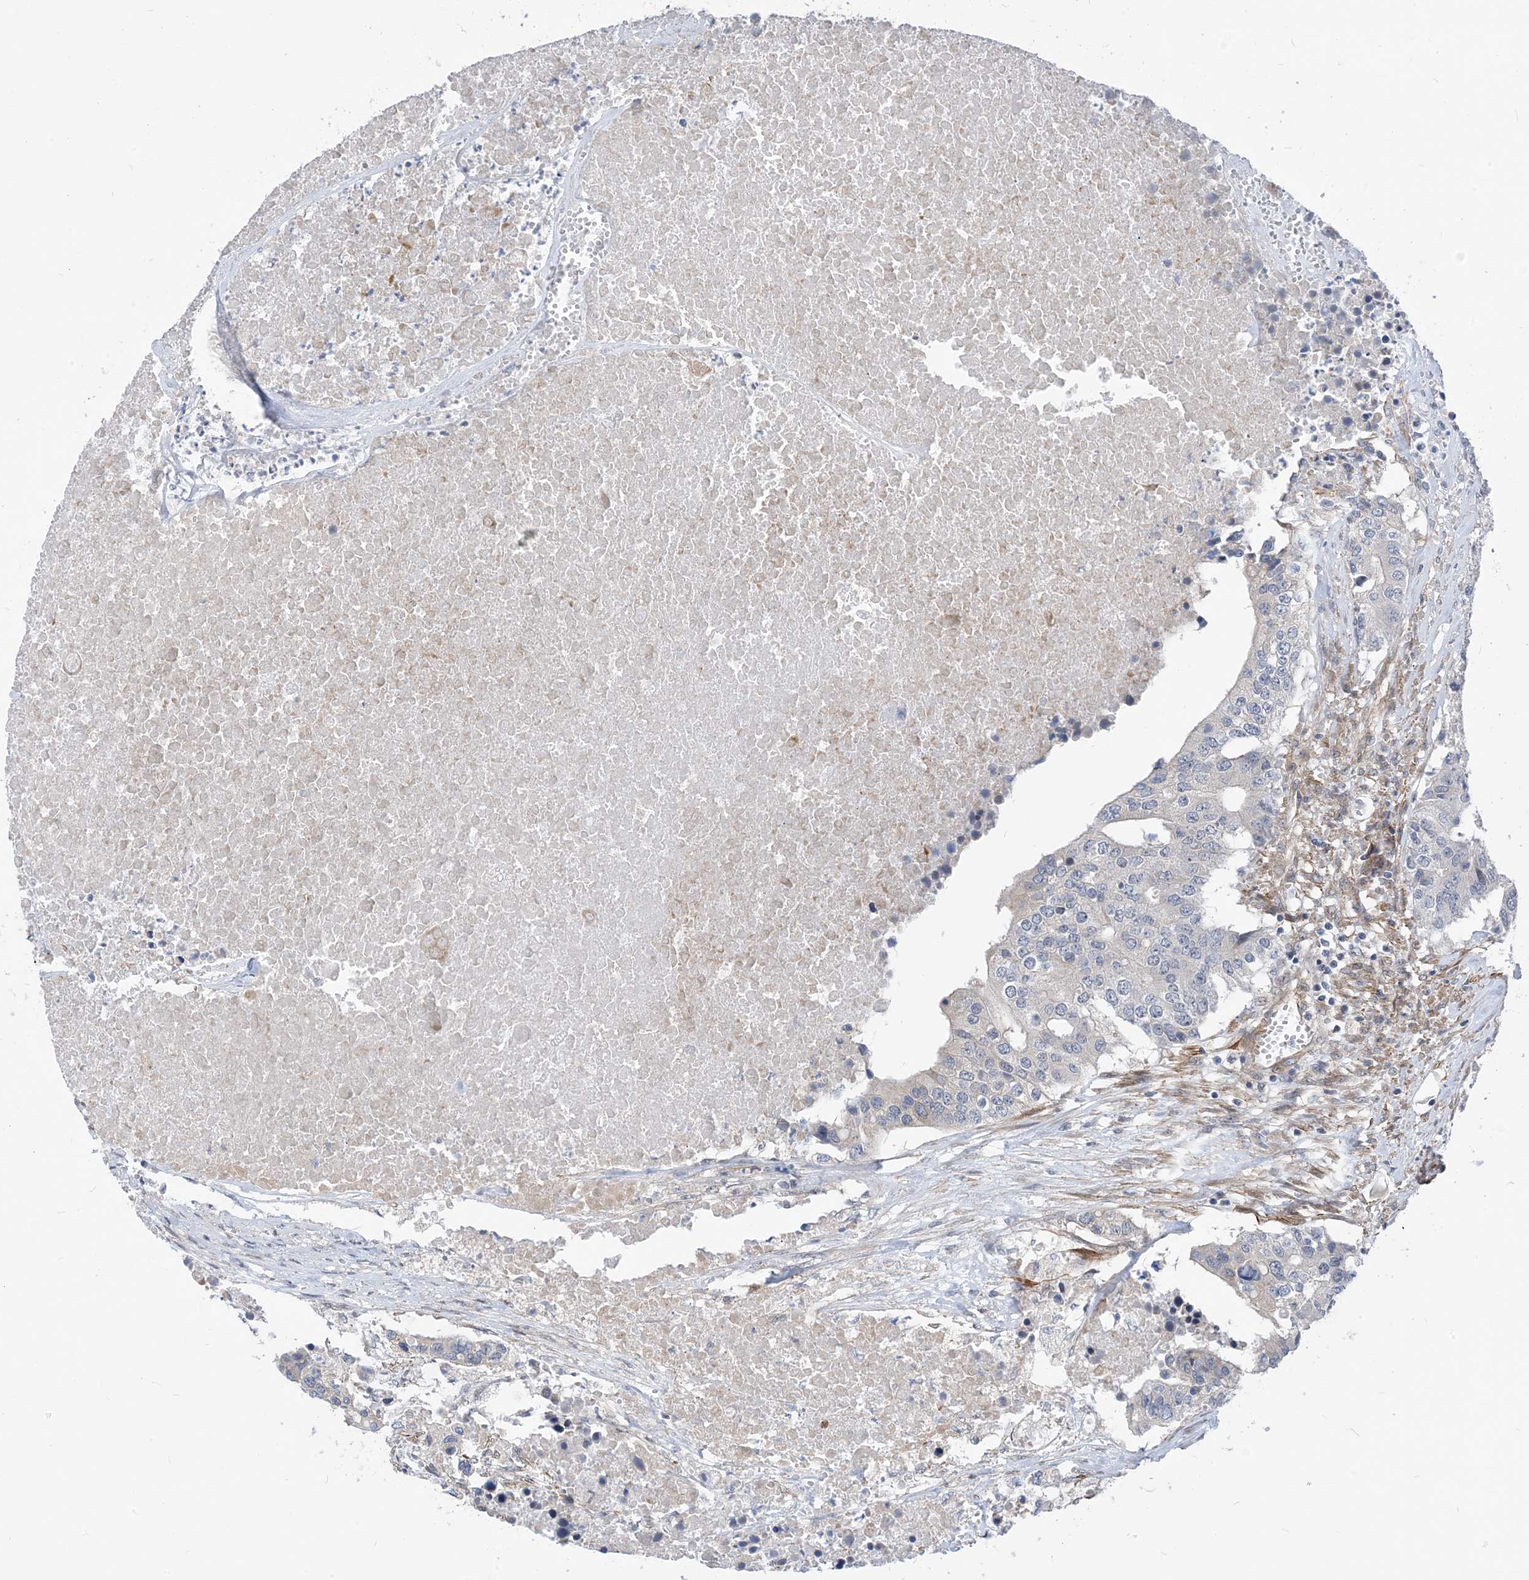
{"staining": {"intensity": "negative", "quantity": "none", "location": "none"}, "tissue": "colorectal cancer", "cell_type": "Tumor cells", "image_type": "cancer", "snomed": [{"axis": "morphology", "description": "Adenocarcinoma, NOS"}, {"axis": "topography", "description": "Colon"}], "caption": "Tumor cells are negative for brown protein staining in colorectal cancer (adenocarcinoma). The staining was performed using DAB (3,3'-diaminobenzidine) to visualize the protein expression in brown, while the nuclei were stained in blue with hematoxylin (Magnification: 20x).", "gene": "PLEKHA3", "patient": {"sex": "male", "age": 77}}